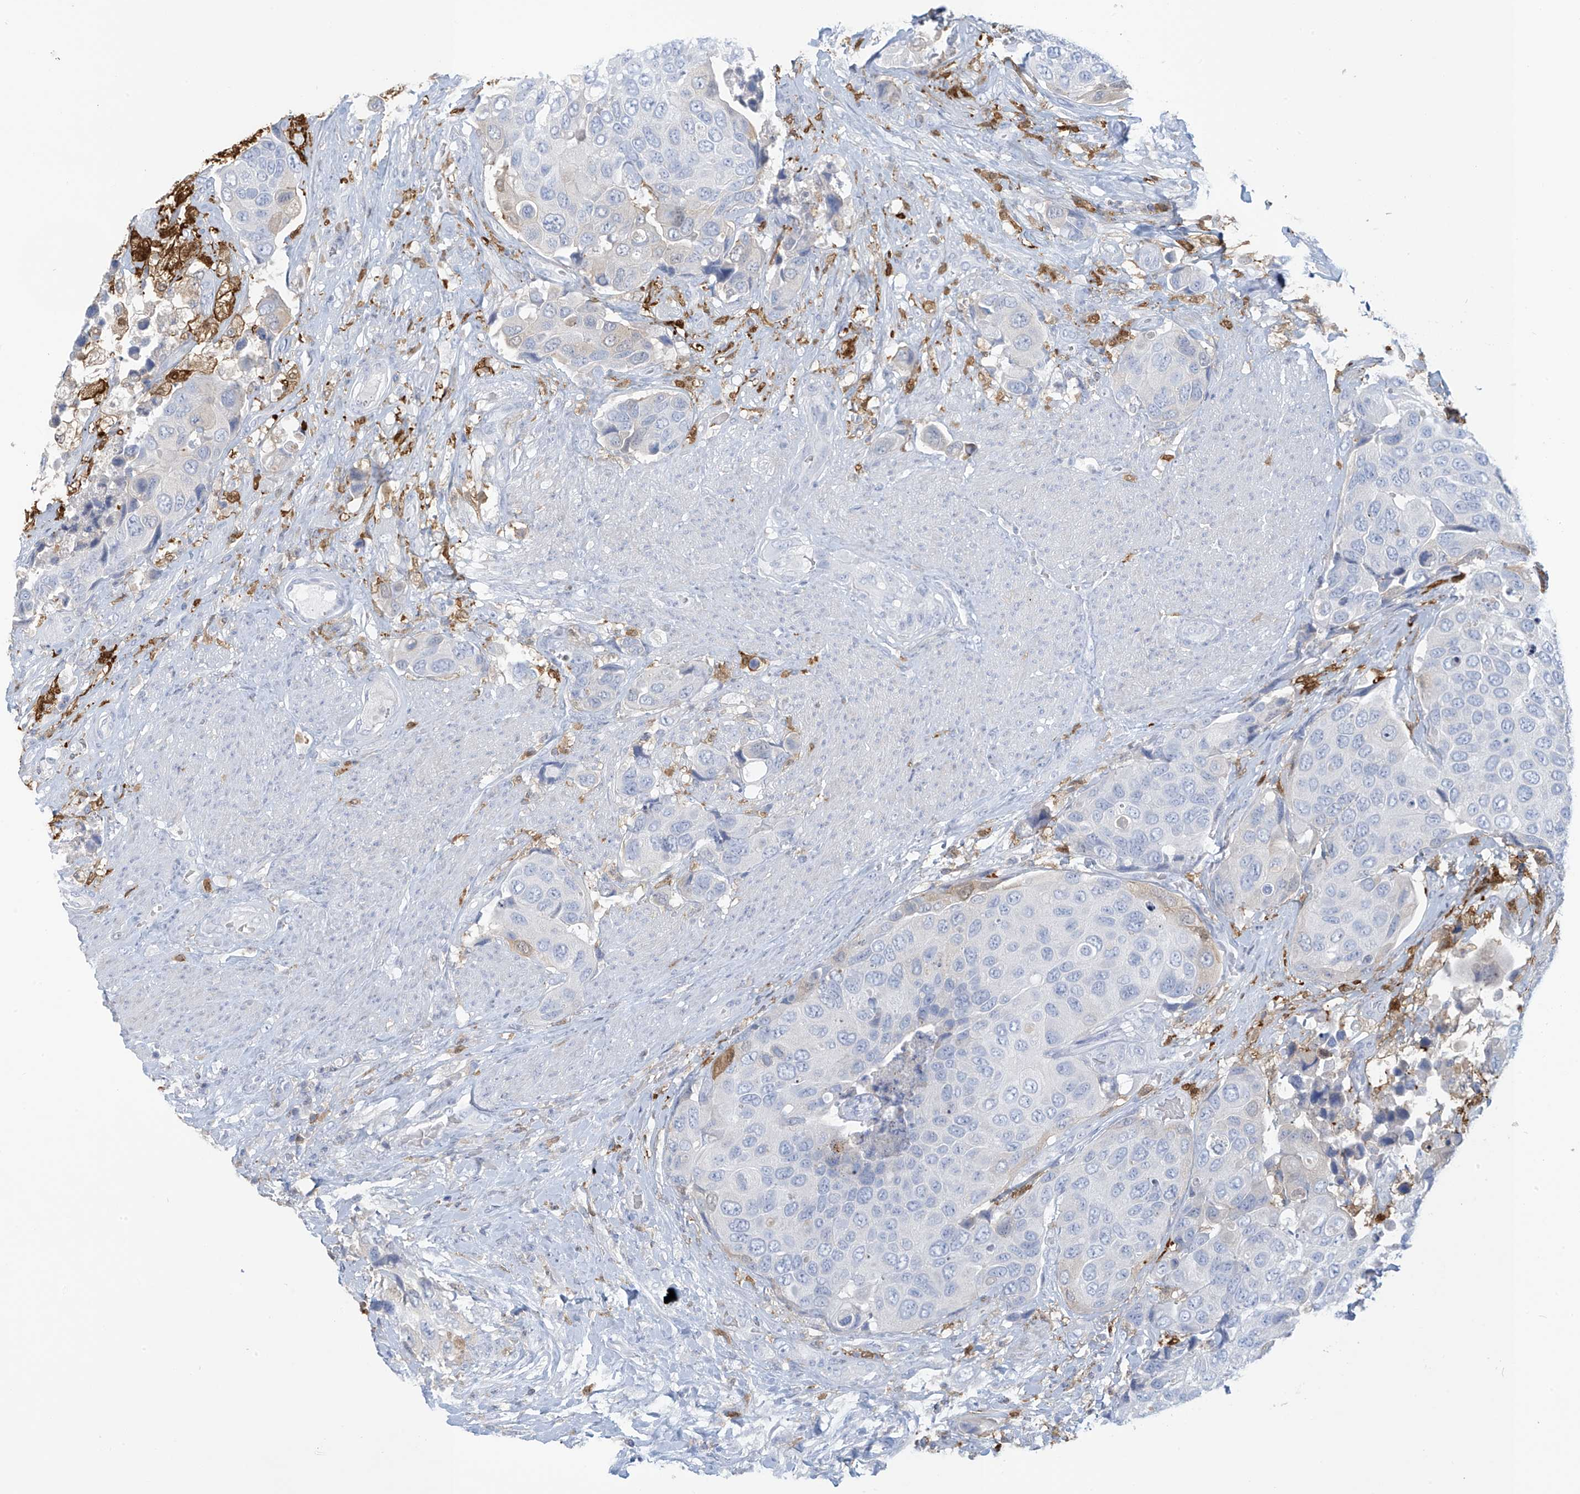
{"staining": {"intensity": "negative", "quantity": "none", "location": "none"}, "tissue": "urothelial cancer", "cell_type": "Tumor cells", "image_type": "cancer", "snomed": [{"axis": "morphology", "description": "Urothelial carcinoma, High grade"}, {"axis": "topography", "description": "Urinary bladder"}], "caption": "This micrograph is of urothelial cancer stained with immunohistochemistry to label a protein in brown with the nuclei are counter-stained blue. There is no positivity in tumor cells.", "gene": "TRMT2B", "patient": {"sex": "male", "age": 74}}